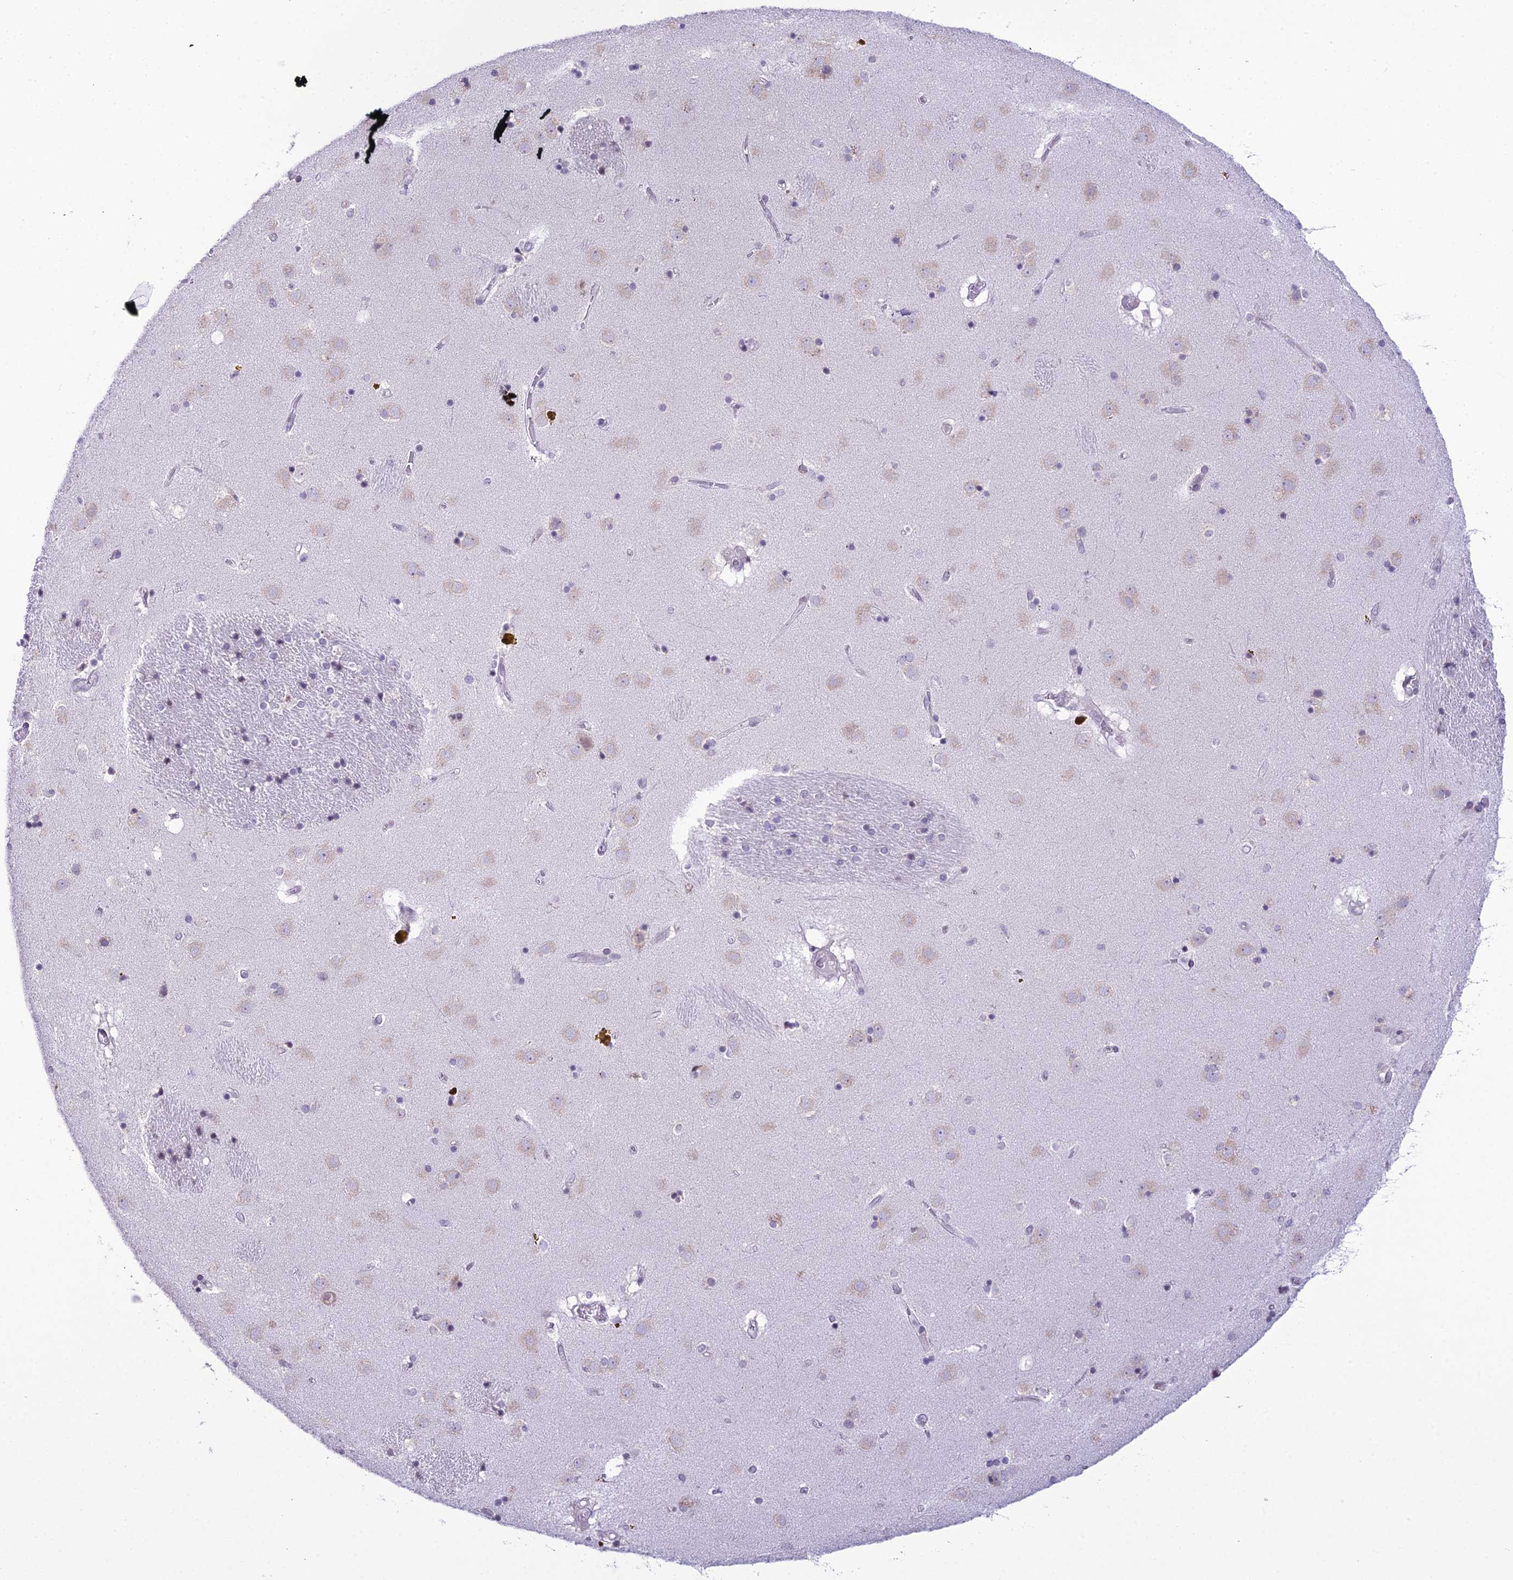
{"staining": {"intensity": "negative", "quantity": "none", "location": "none"}, "tissue": "caudate", "cell_type": "Glial cells", "image_type": "normal", "snomed": [{"axis": "morphology", "description": "Normal tissue, NOS"}, {"axis": "topography", "description": "Lateral ventricle wall"}], "caption": "Micrograph shows no protein staining in glial cells of unremarkable caudate. (Stains: DAB immunohistochemistry (IHC) with hematoxylin counter stain, Microscopy: brightfield microscopy at high magnification).", "gene": "RPS26", "patient": {"sex": "male", "age": 70}}